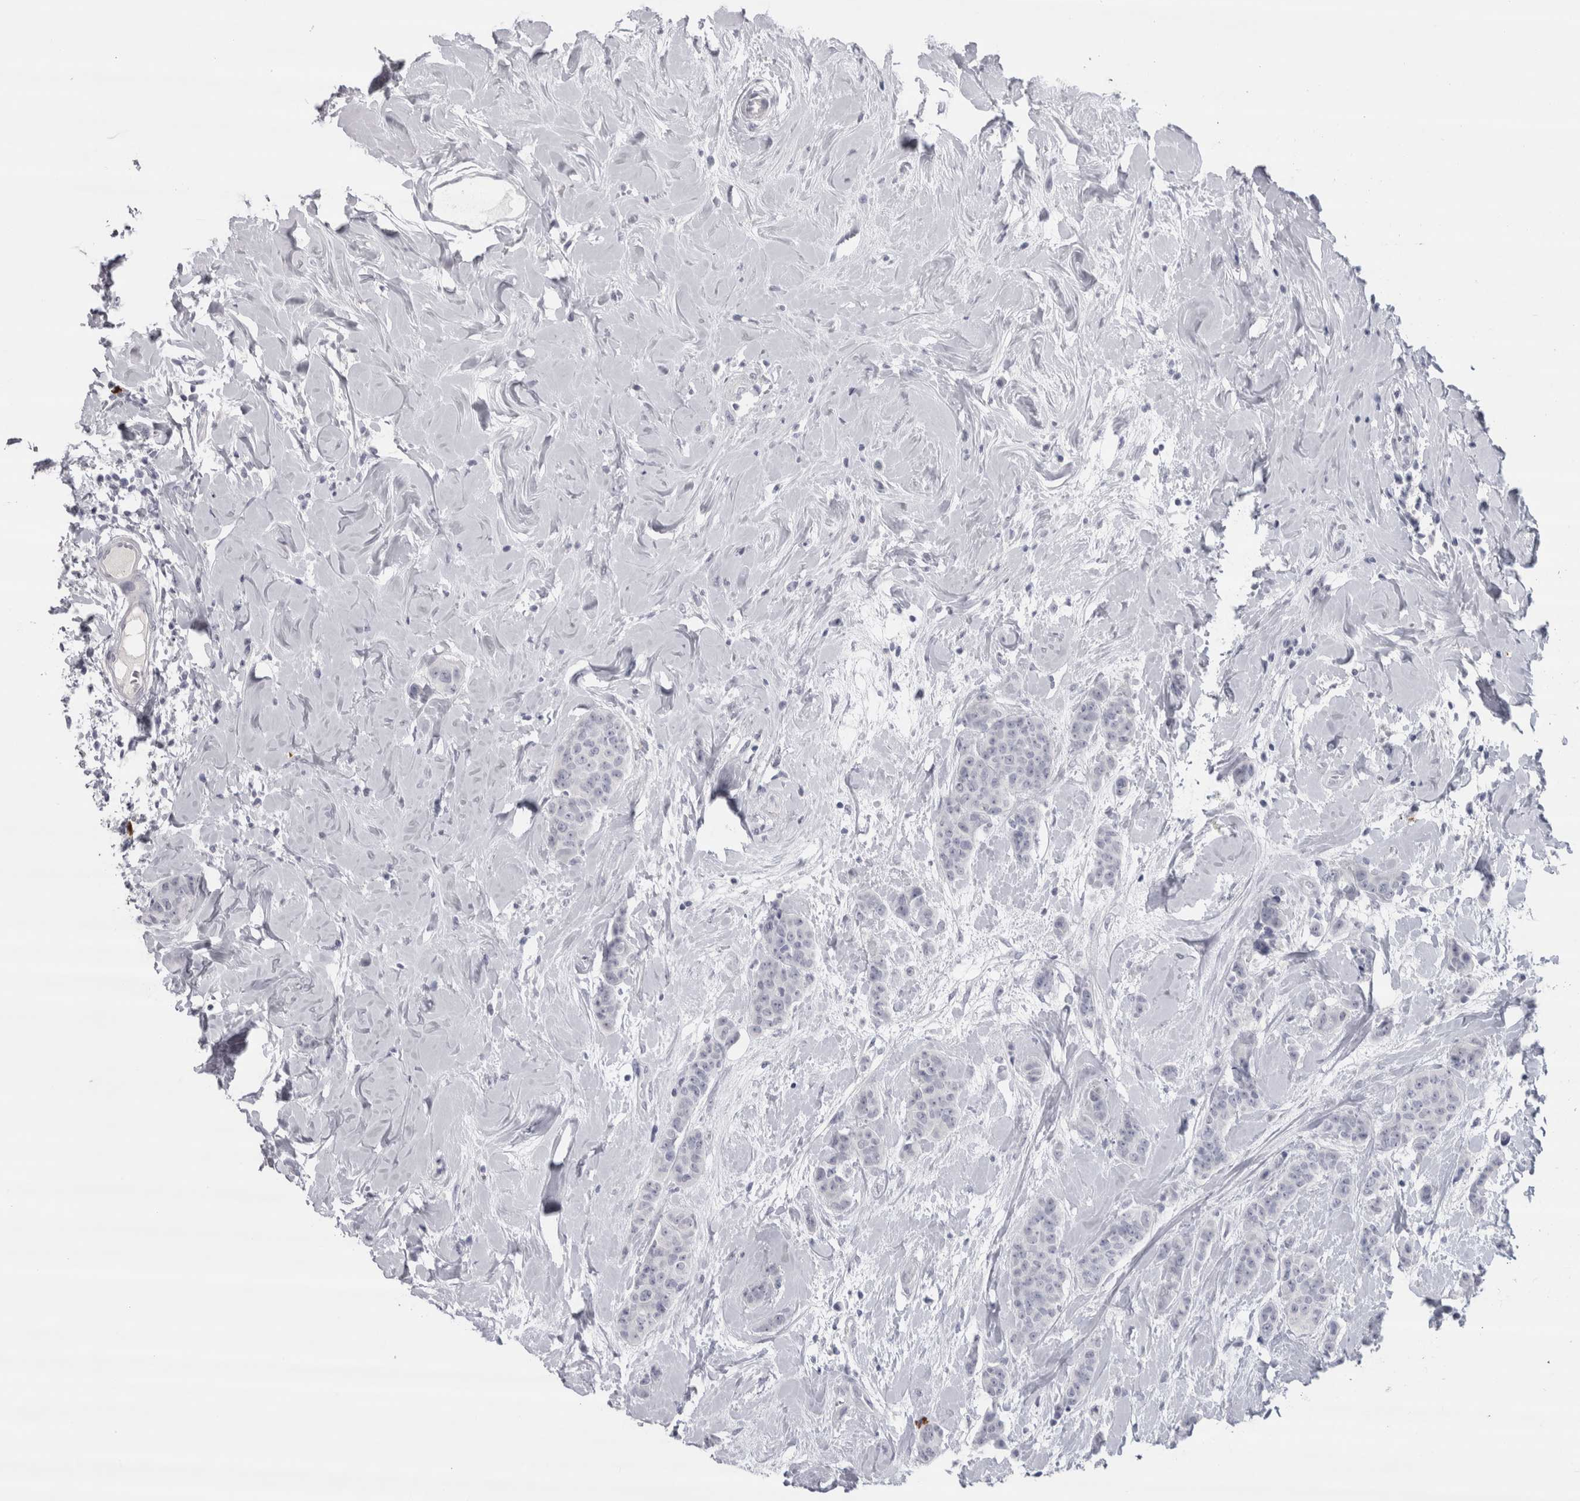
{"staining": {"intensity": "negative", "quantity": "none", "location": "none"}, "tissue": "breast cancer", "cell_type": "Tumor cells", "image_type": "cancer", "snomed": [{"axis": "morphology", "description": "Normal tissue, NOS"}, {"axis": "morphology", "description": "Duct carcinoma"}, {"axis": "topography", "description": "Breast"}], "caption": "Invasive ductal carcinoma (breast) stained for a protein using immunohistochemistry (IHC) exhibits no staining tumor cells.", "gene": "CDH17", "patient": {"sex": "female", "age": 40}}